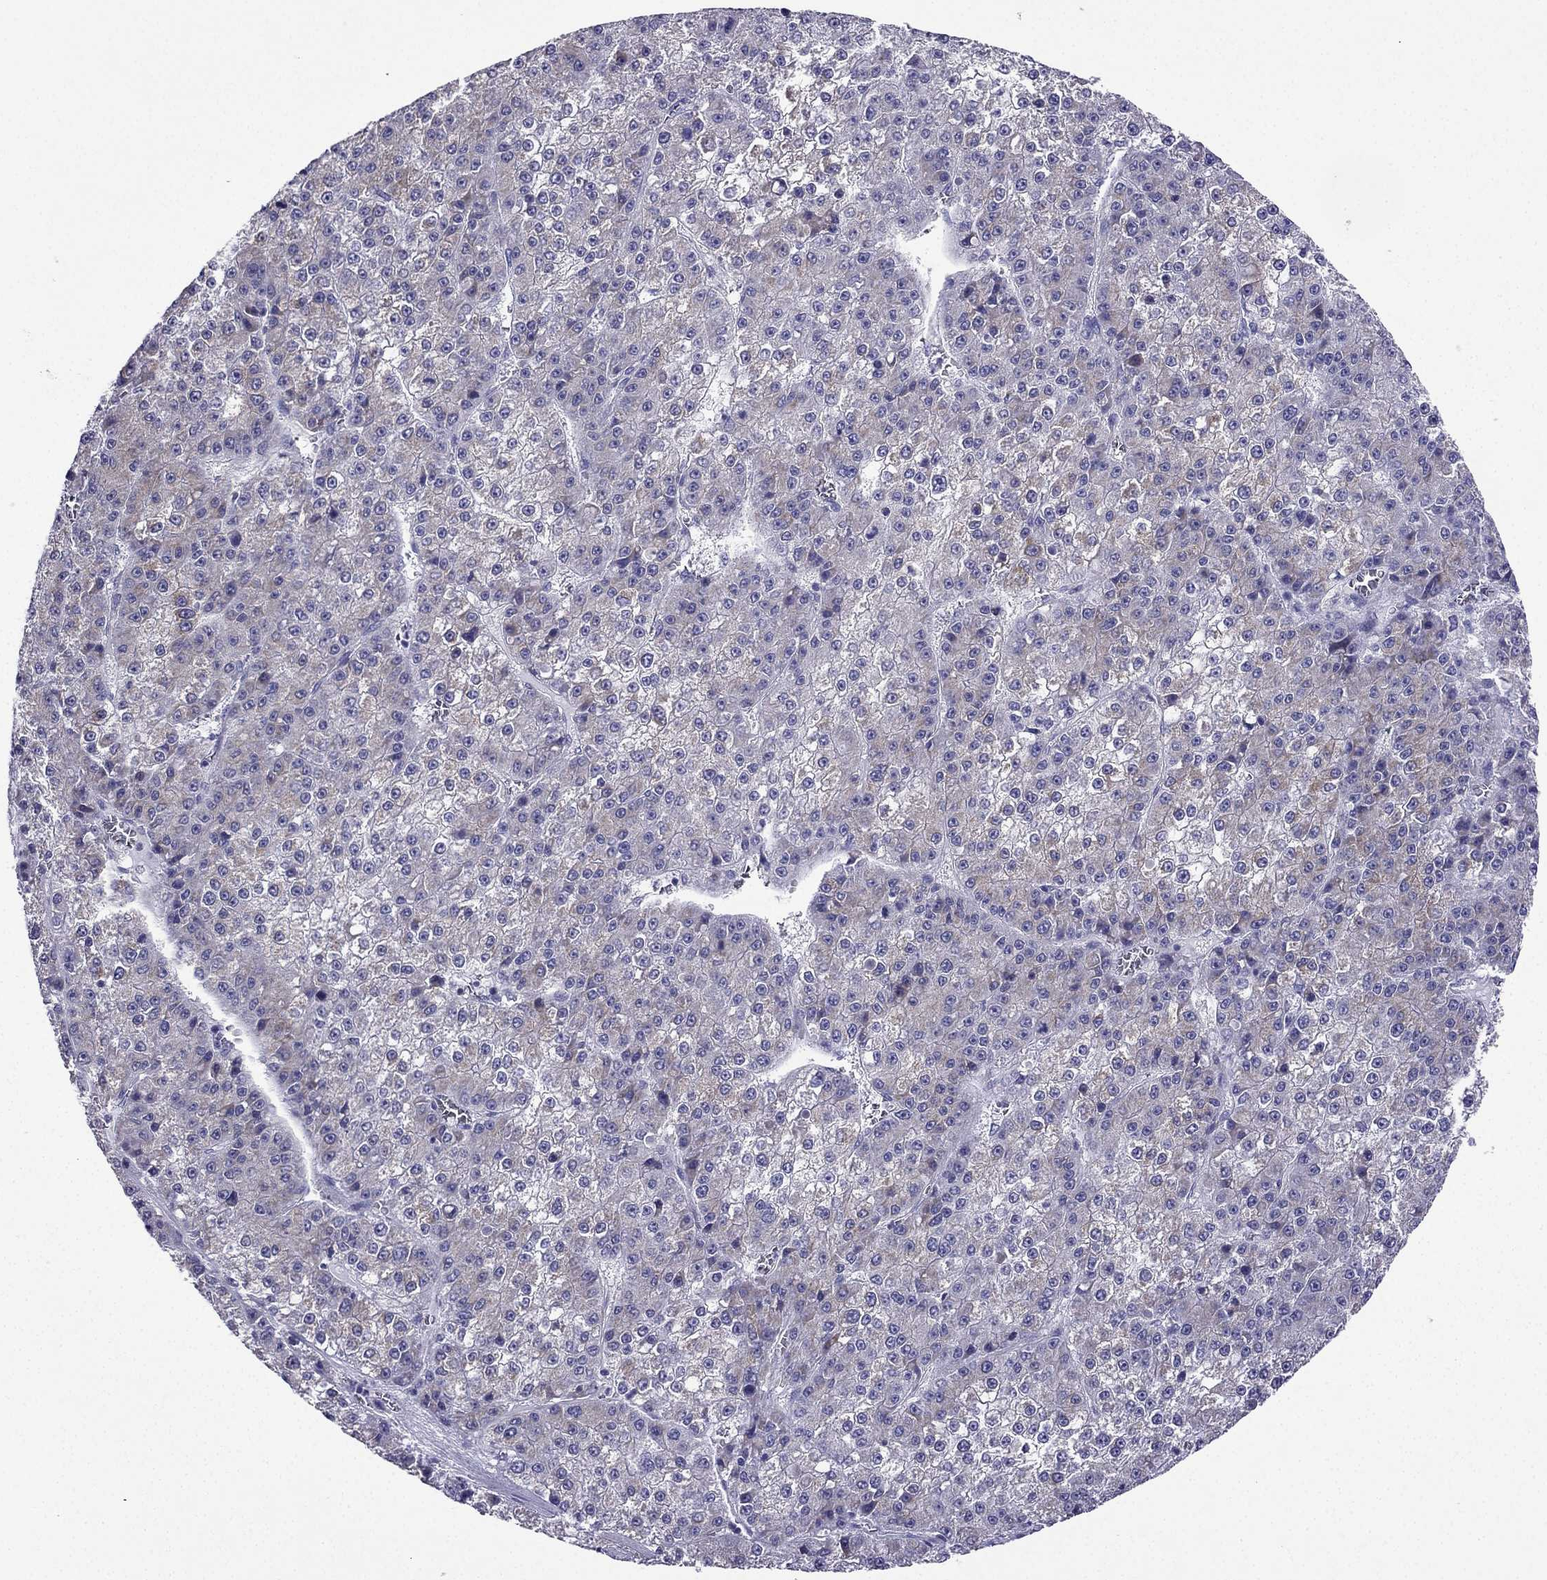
{"staining": {"intensity": "weak", "quantity": "25%-75%", "location": "cytoplasmic/membranous"}, "tissue": "liver cancer", "cell_type": "Tumor cells", "image_type": "cancer", "snomed": [{"axis": "morphology", "description": "Carcinoma, Hepatocellular, NOS"}, {"axis": "topography", "description": "Liver"}], "caption": "Brown immunohistochemical staining in human hepatocellular carcinoma (liver) shows weak cytoplasmic/membranous expression in approximately 25%-75% of tumor cells.", "gene": "KIF5A", "patient": {"sex": "female", "age": 73}}